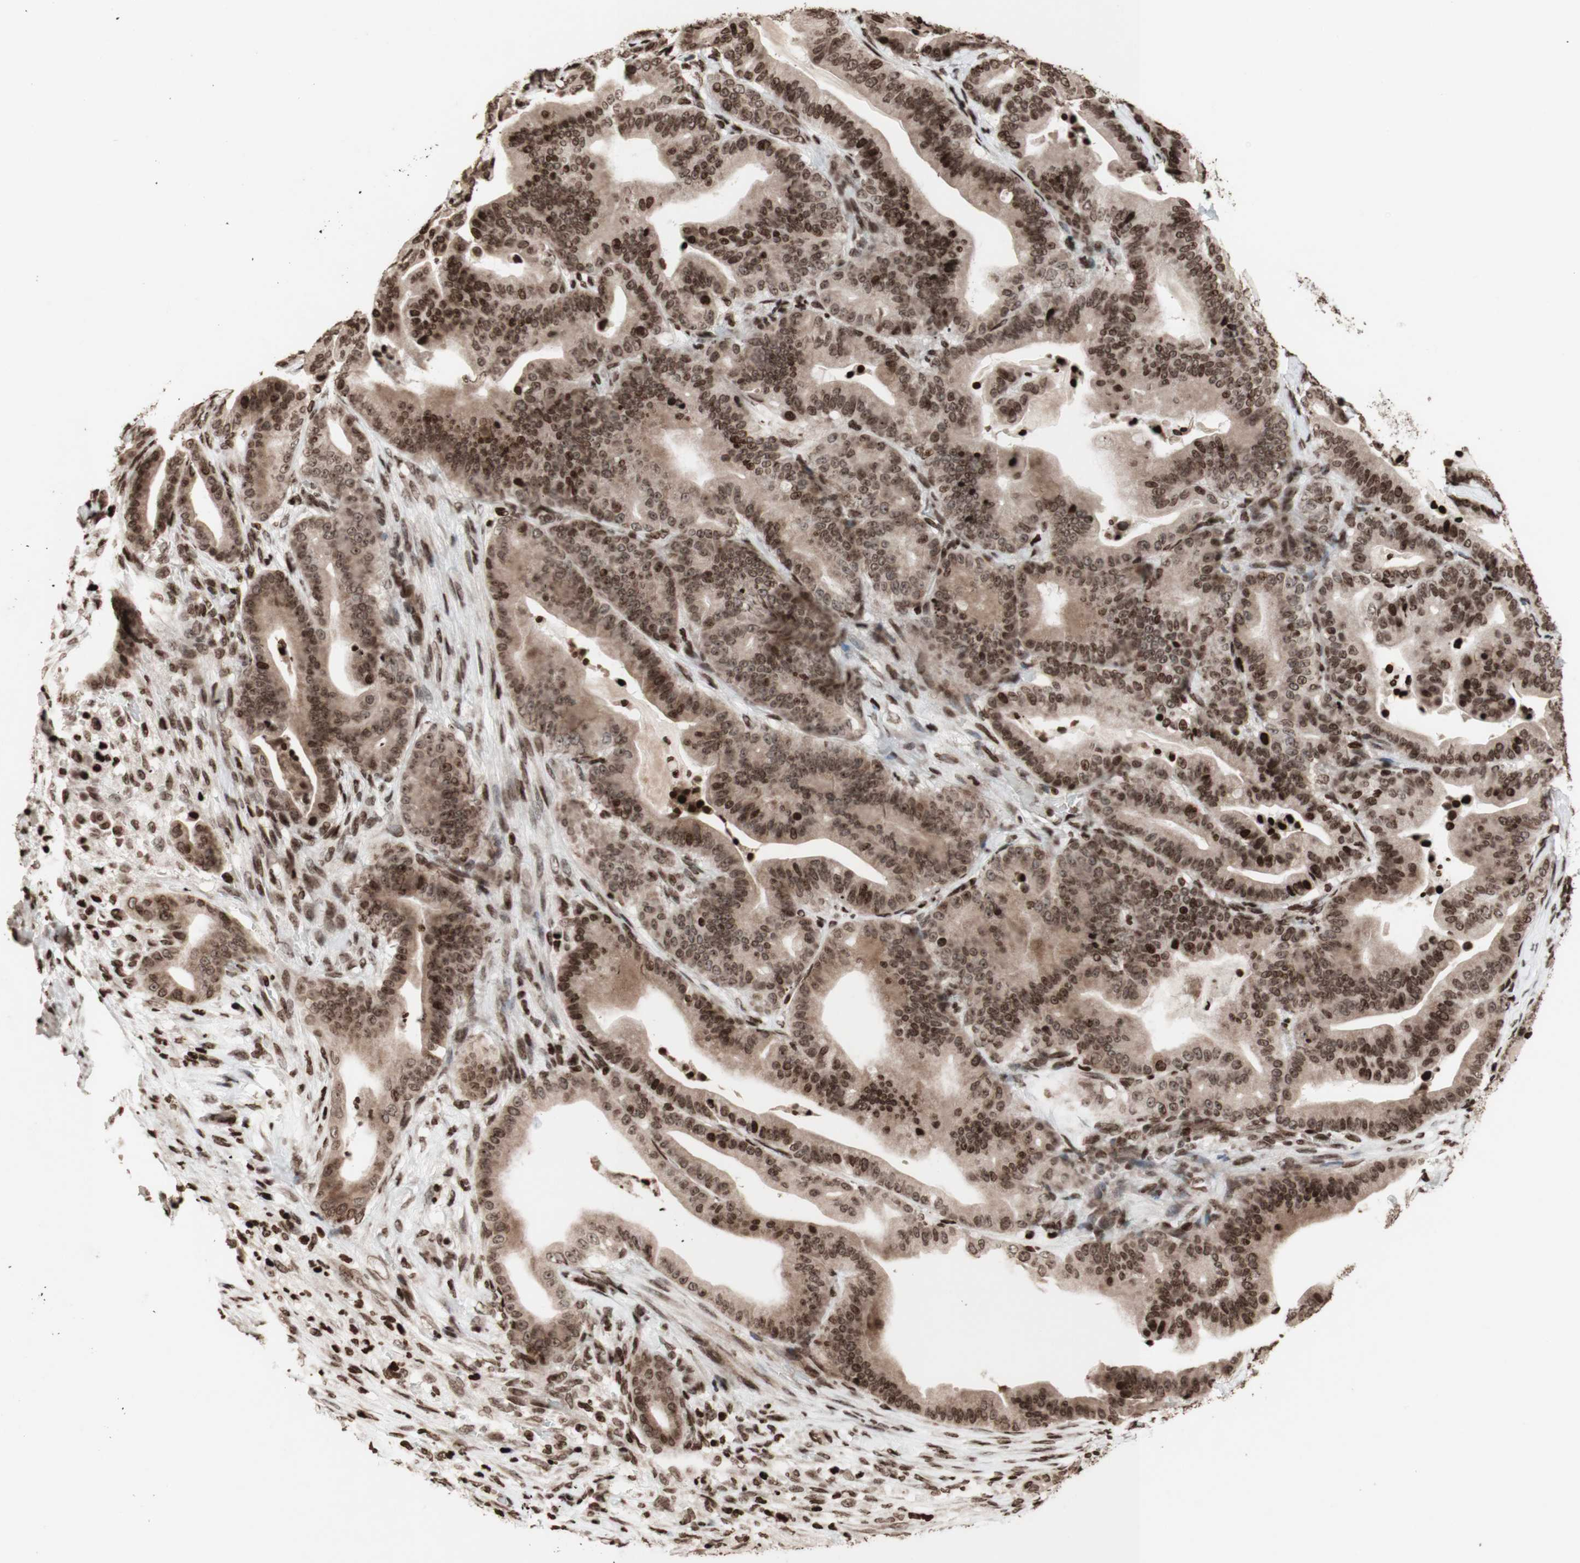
{"staining": {"intensity": "moderate", "quantity": ">75%", "location": "cytoplasmic/membranous,nuclear"}, "tissue": "pancreatic cancer", "cell_type": "Tumor cells", "image_type": "cancer", "snomed": [{"axis": "morphology", "description": "Adenocarcinoma, NOS"}, {"axis": "topography", "description": "Pancreas"}], "caption": "Pancreatic cancer (adenocarcinoma) stained with a protein marker demonstrates moderate staining in tumor cells.", "gene": "NCAPD2", "patient": {"sex": "male", "age": 63}}